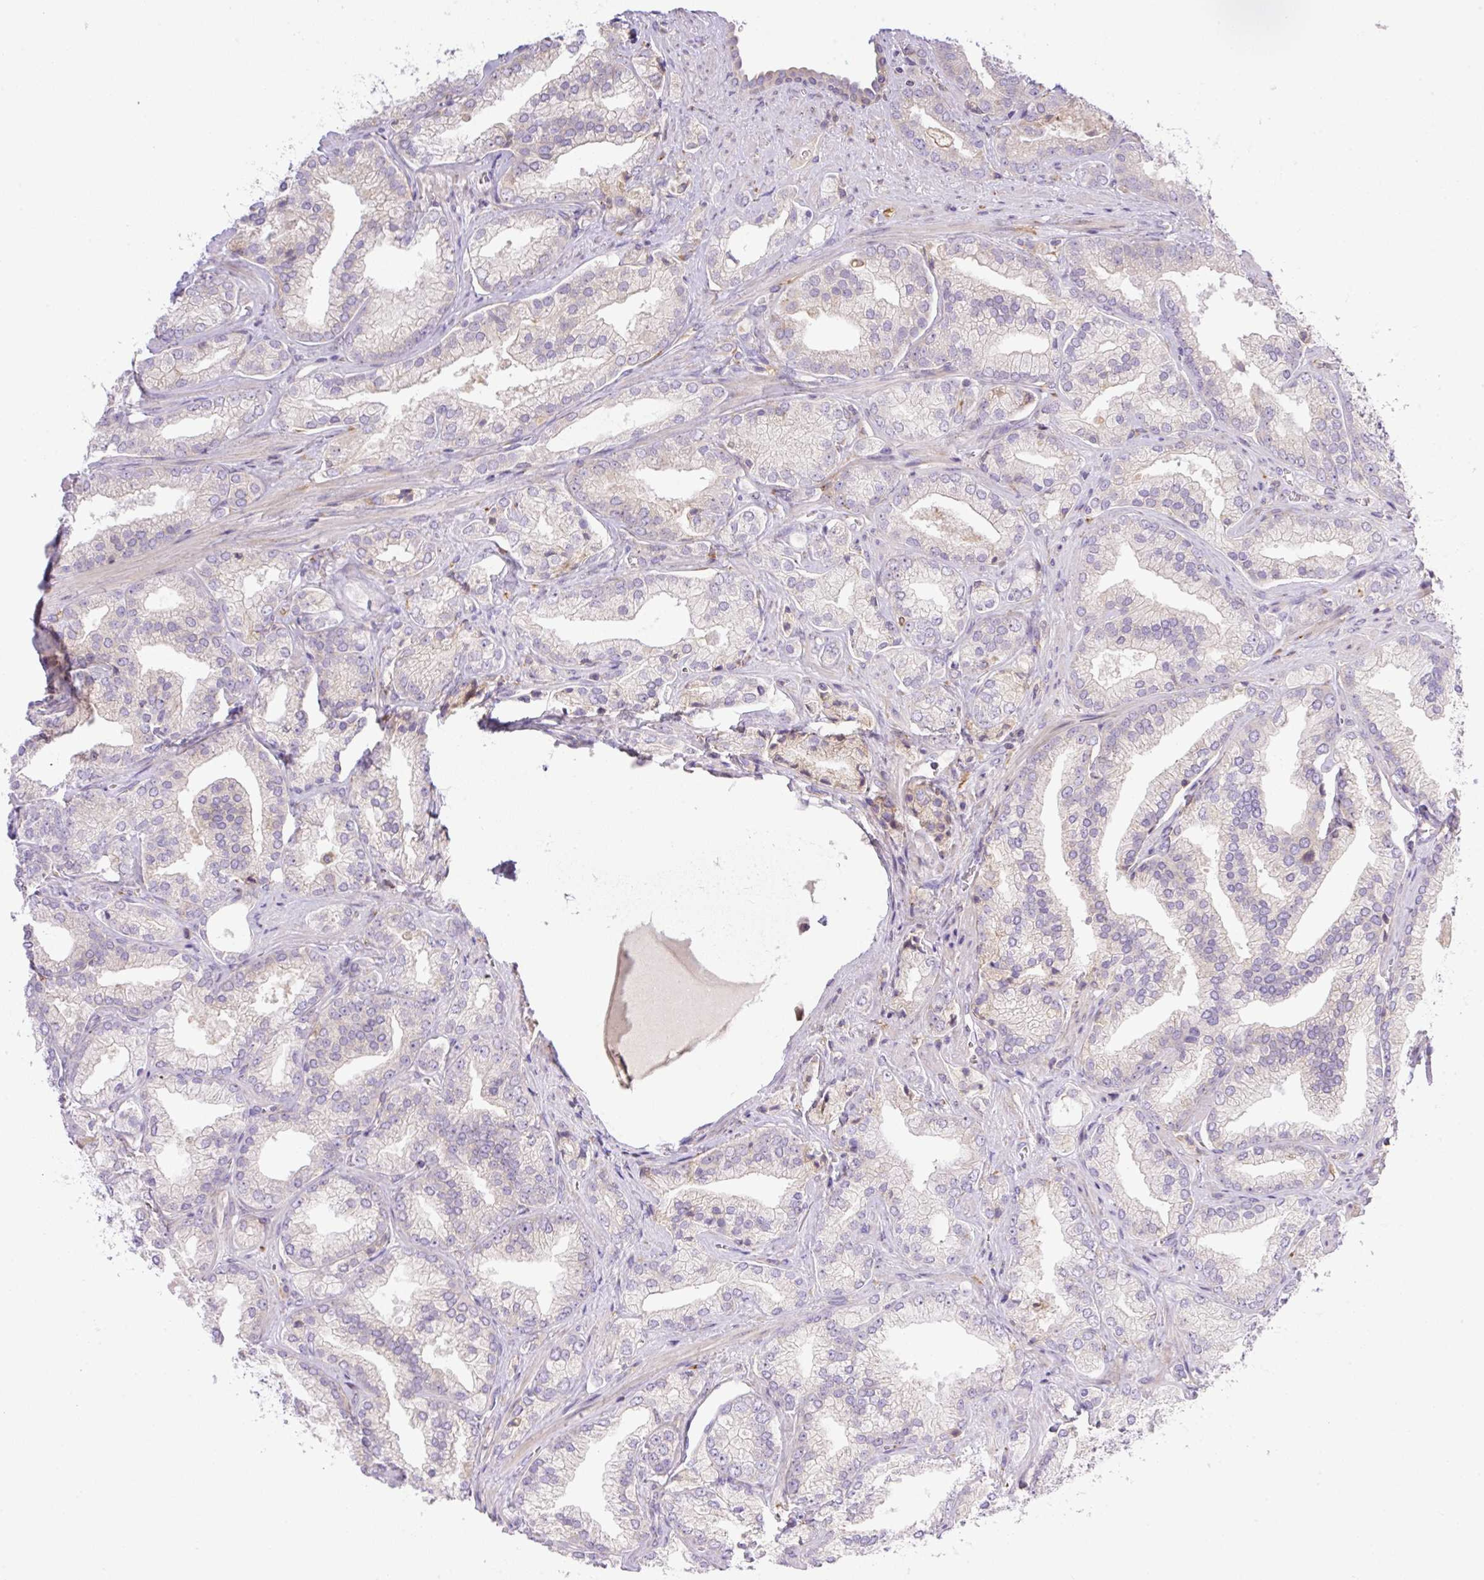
{"staining": {"intensity": "negative", "quantity": "none", "location": "none"}, "tissue": "prostate cancer", "cell_type": "Tumor cells", "image_type": "cancer", "snomed": [{"axis": "morphology", "description": "Adenocarcinoma, High grade"}, {"axis": "topography", "description": "Prostate"}], "caption": "DAB immunohistochemical staining of prostate cancer shows no significant positivity in tumor cells. Nuclei are stained in blue.", "gene": "POFUT1", "patient": {"sex": "male", "age": 68}}